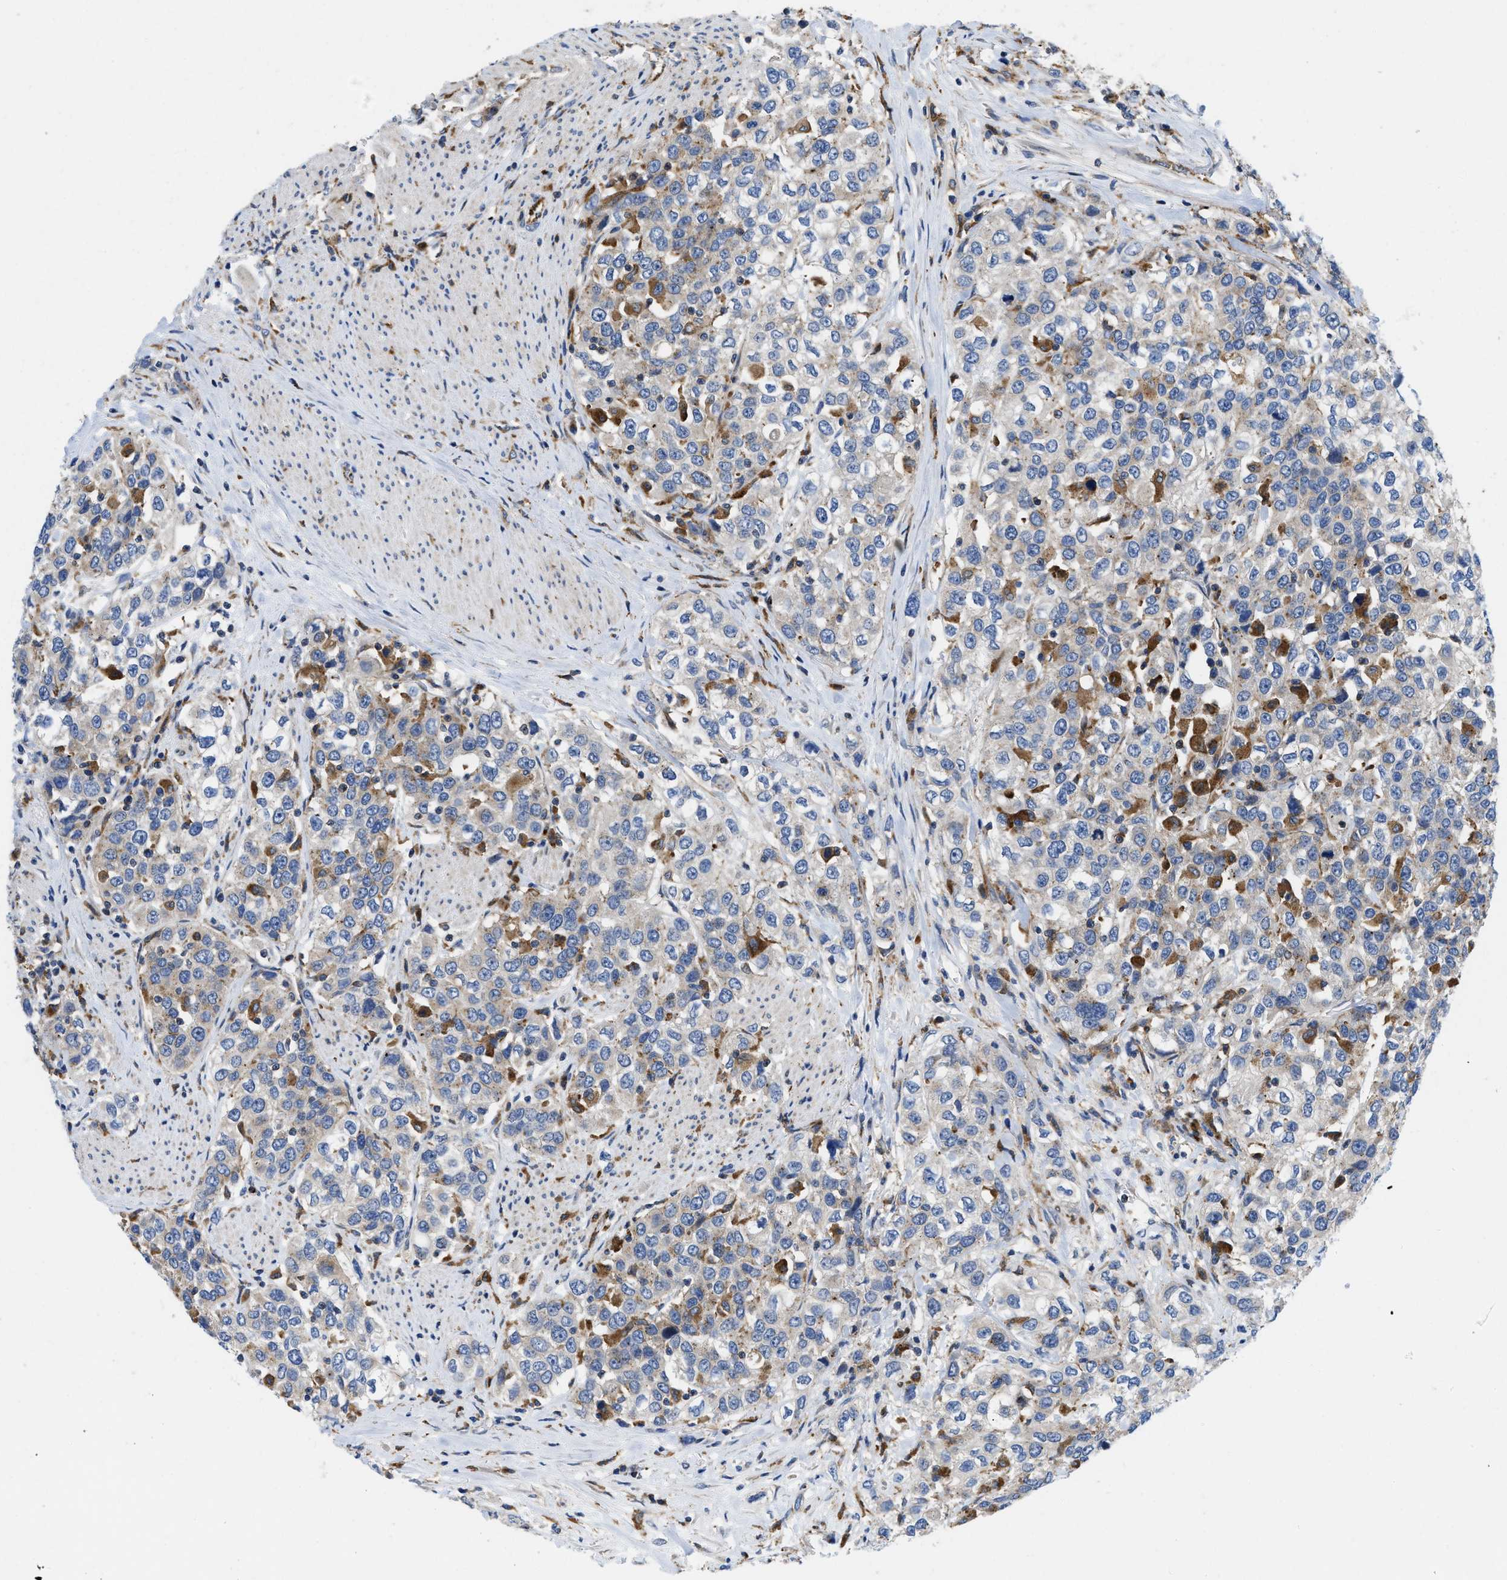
{"staining": {"intensity": "weak", "quantity": "<25%", "location": "cytoplasmic/membranous"}, "tissue": "urothelial cancer", "cell_type": "Tumor cells", "image_type": "cancer", "snomed": [{"axis": "morphology", "description": "Urothelial carcinoma, High grade"}, {"axis": "topography", "description": "Urinary bladder"}], "caption": "DAB immunohistochemical staining of human urothelial carcinoma (high-grade) demonstrates no significant expression in tumor cells. (Stains: DAB (3,3'-diaminobenzidine) IHC with hematoxylin counter stain, Microscopy: brightfield microscopy at high magnification).", "gene": "ENPP4", "patient": {"sex": "female", "age": 80}}